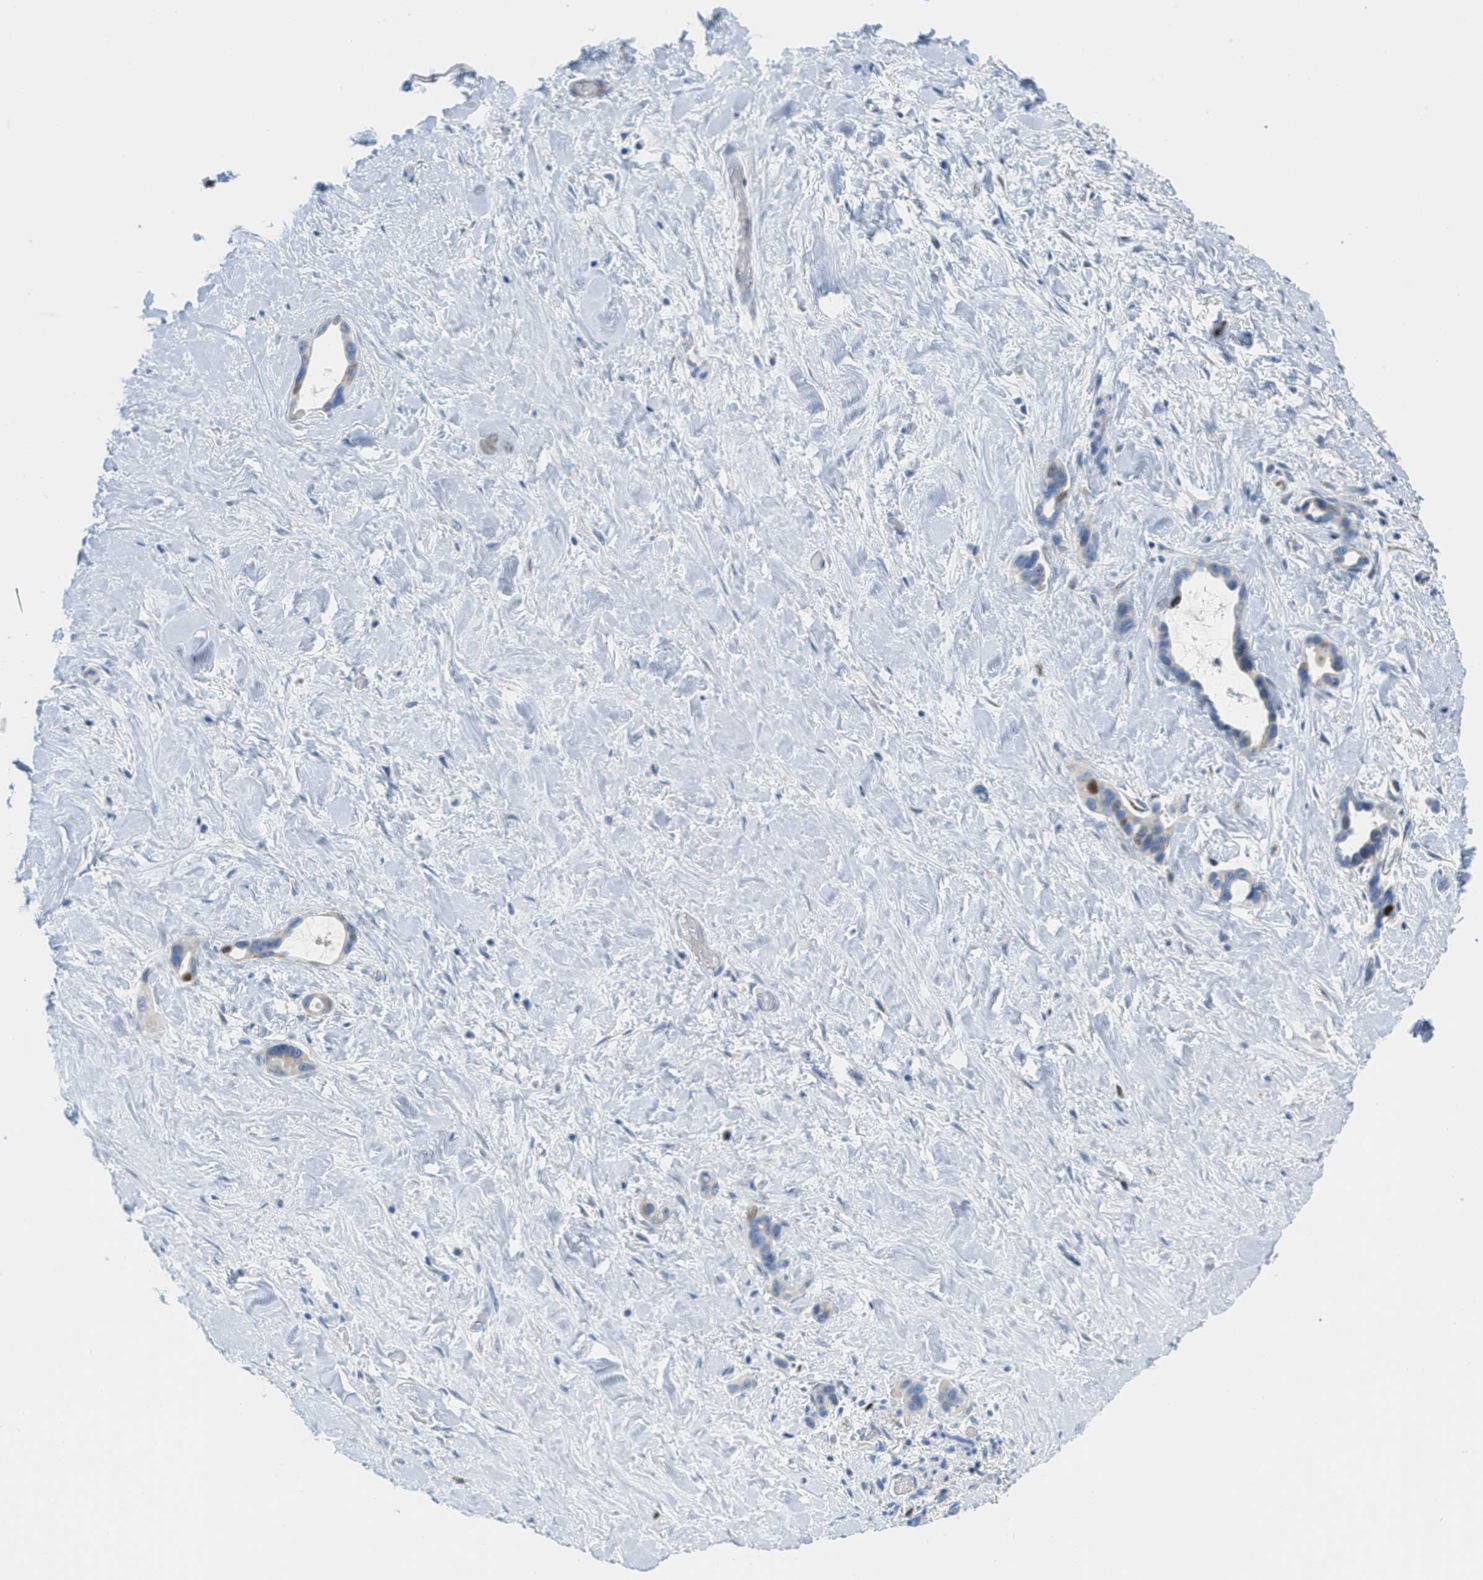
{"staining": {"intensity": "strong", "quantity": "<25%", "location": "nuclear"}, "tissue": "liver cancer", "cell_type": "Tumor cells", "image_type": "cancer", "snomed": [{"axis": "morphology", "description": "Cholangiocarcinoma"}, {"axis": "topography", "description": "Liver"}], "caption": "Tumor cells reveal medium levels of strong nuclear positivity in about <25% of cells in human liver cancer.", "gene": "ORC6", "patient": {"sex": "female", "age": 65}}